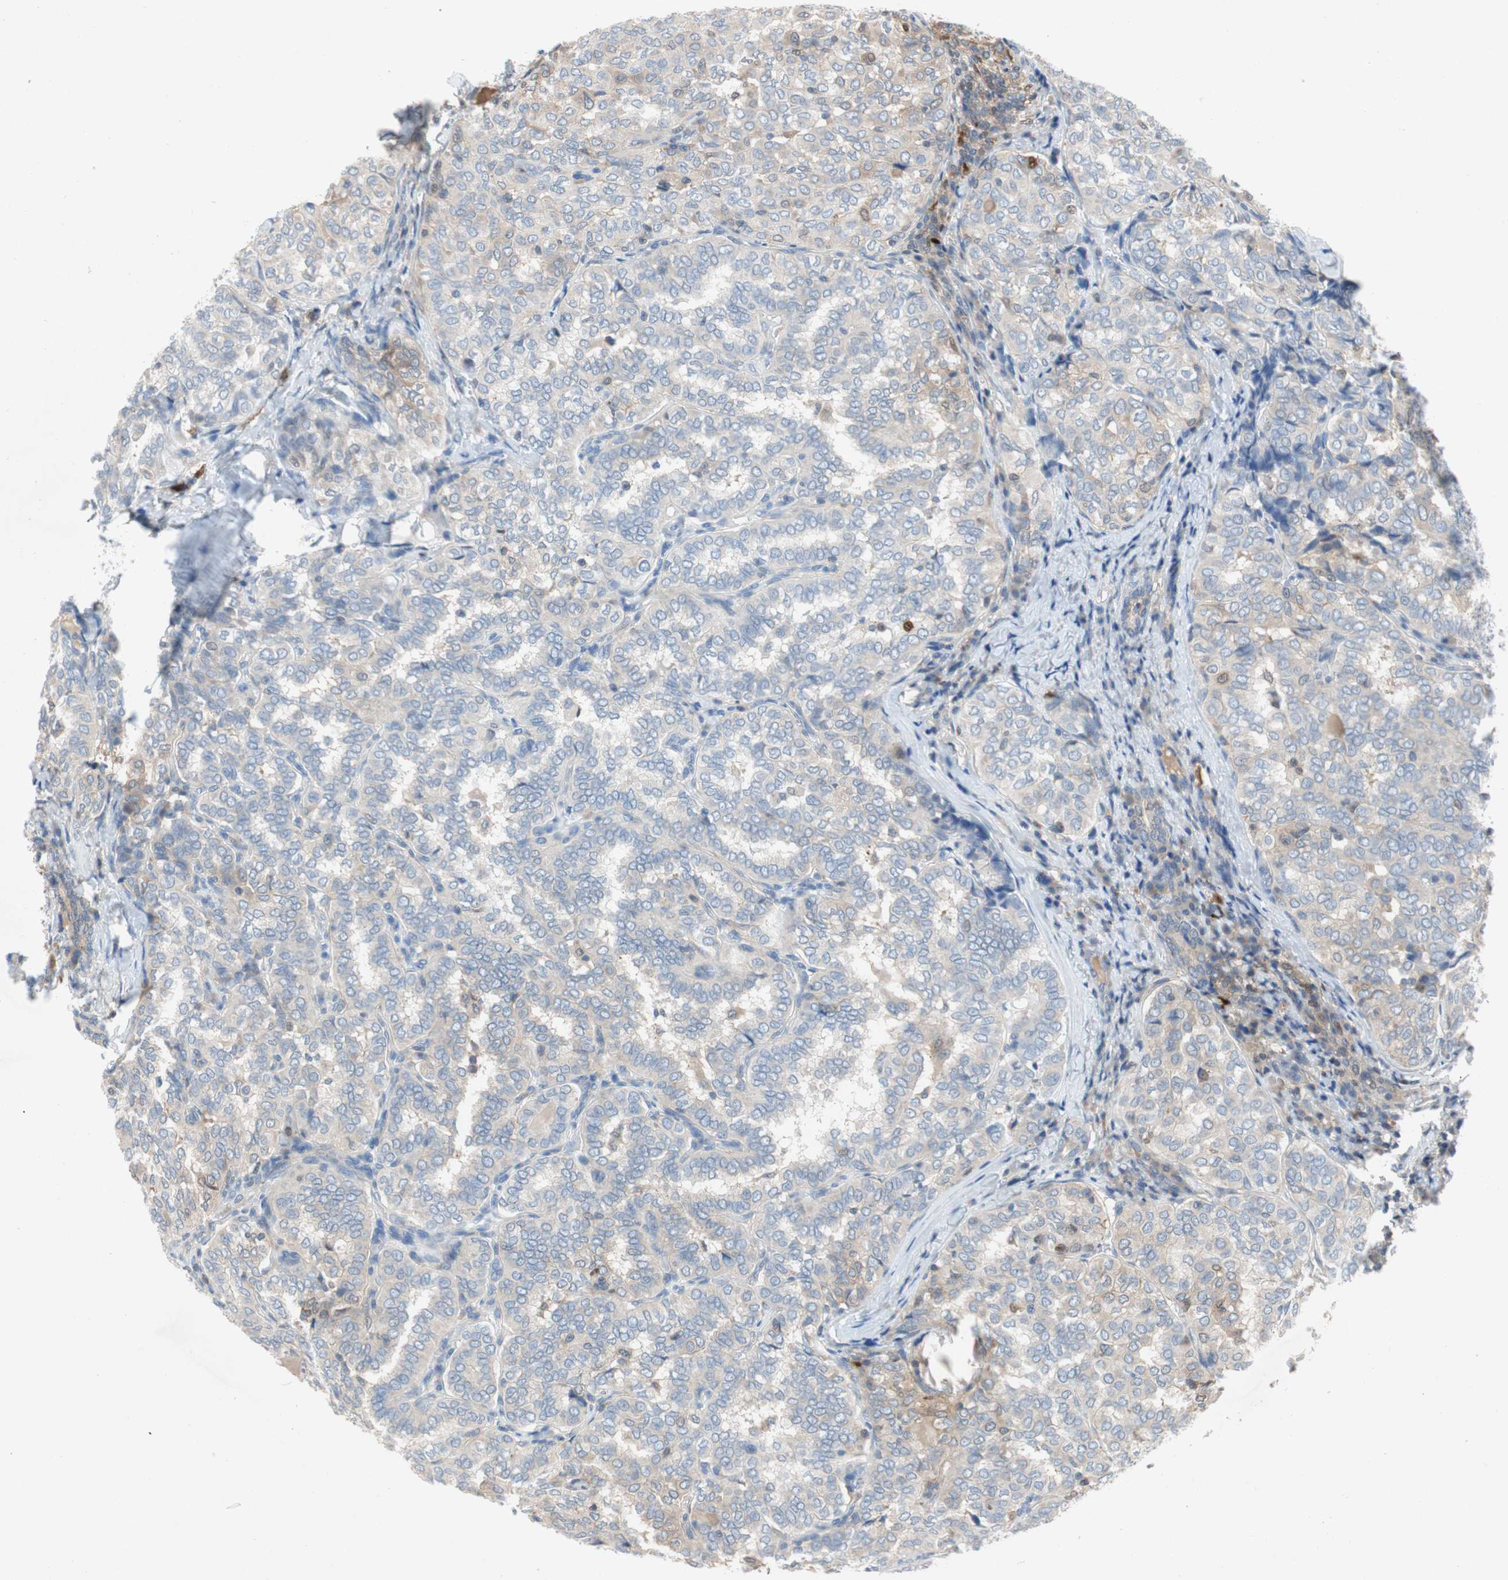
{"staining": {"intensity": "weak", "quantity": "25%-75%", "location": "cytoplasmic/membranous"}, "tissue": "thyroid cancer", "cell_type": "Tumor cells", "image_type": "cancer", "snomed": [{"axis": "morphology", "description": "Normal tissue, NOS"}, {"axis": "morphology", "description": "Papillary adenocarcinoma, NOS"}, {"axis": "topography", "description": "Thyroid gland"}], "caption": "Thyroid cancer tissue displays weak cytoplasmic/membranous positivity in about 25%-75% of tumor cells, visualized by immunohistochemistry.", "gene": "RELB", "patient": {"sex": "female", "age": 30}}